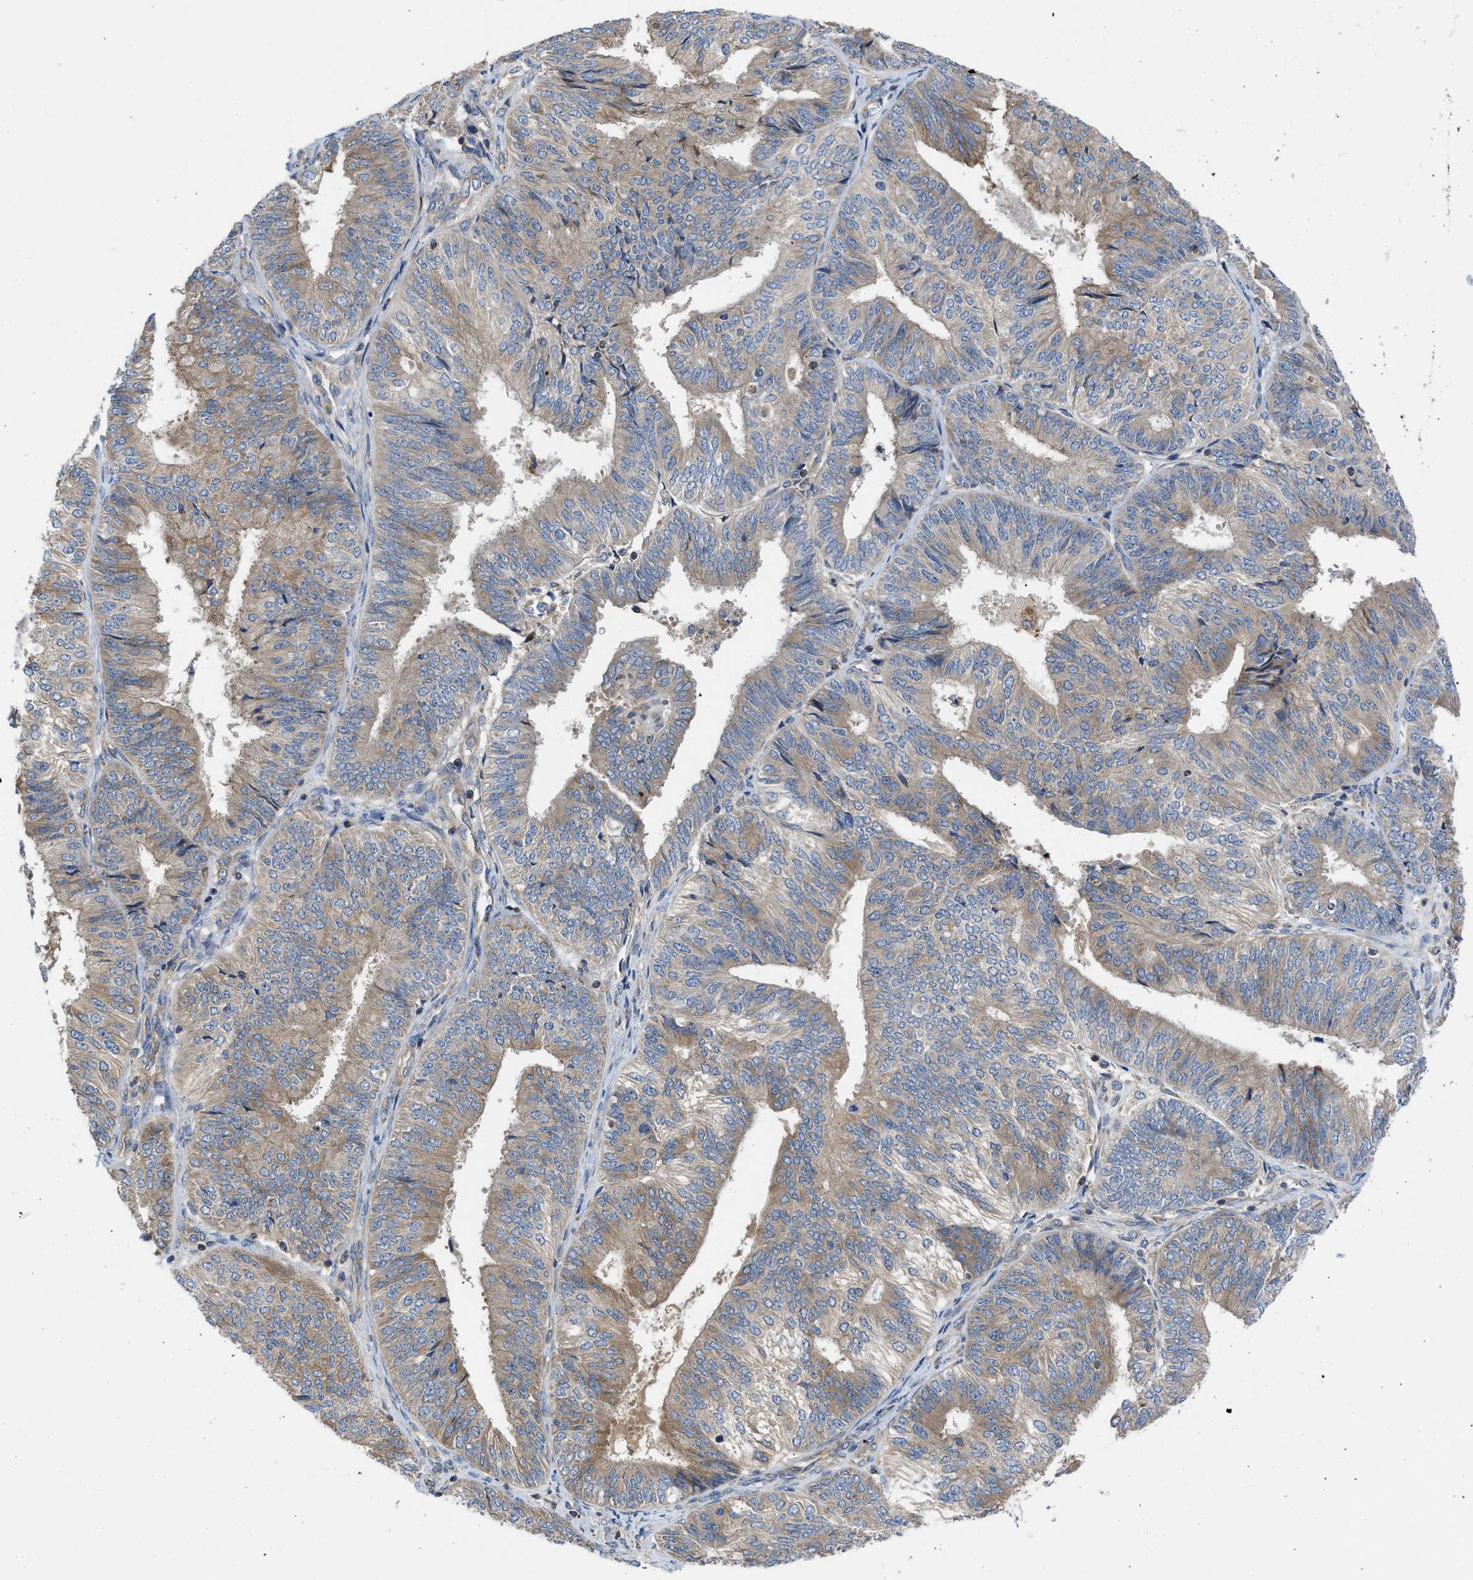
{"staining": {"intensity": "moderate", "quantity": ">75%", "location": "cytoplasmic/membranous"}, "tissue": "endometrial cancer", "cell_type": "Tumor cells", "image_type": "cancer", "snomed": [{"axis": "morphology", "description": "Adenocarcinoma, NOS"}, {"axis": "topography", "description": "Endometrium"}], "caption": "This image reveals immunohistochemistry staining of endometrial cancer, with medium moderate cytoplasmic/membranous expression in about >75% of tumor cells.", "gene": "CHKB", "patient": {"sex": "female", "age": 58}}